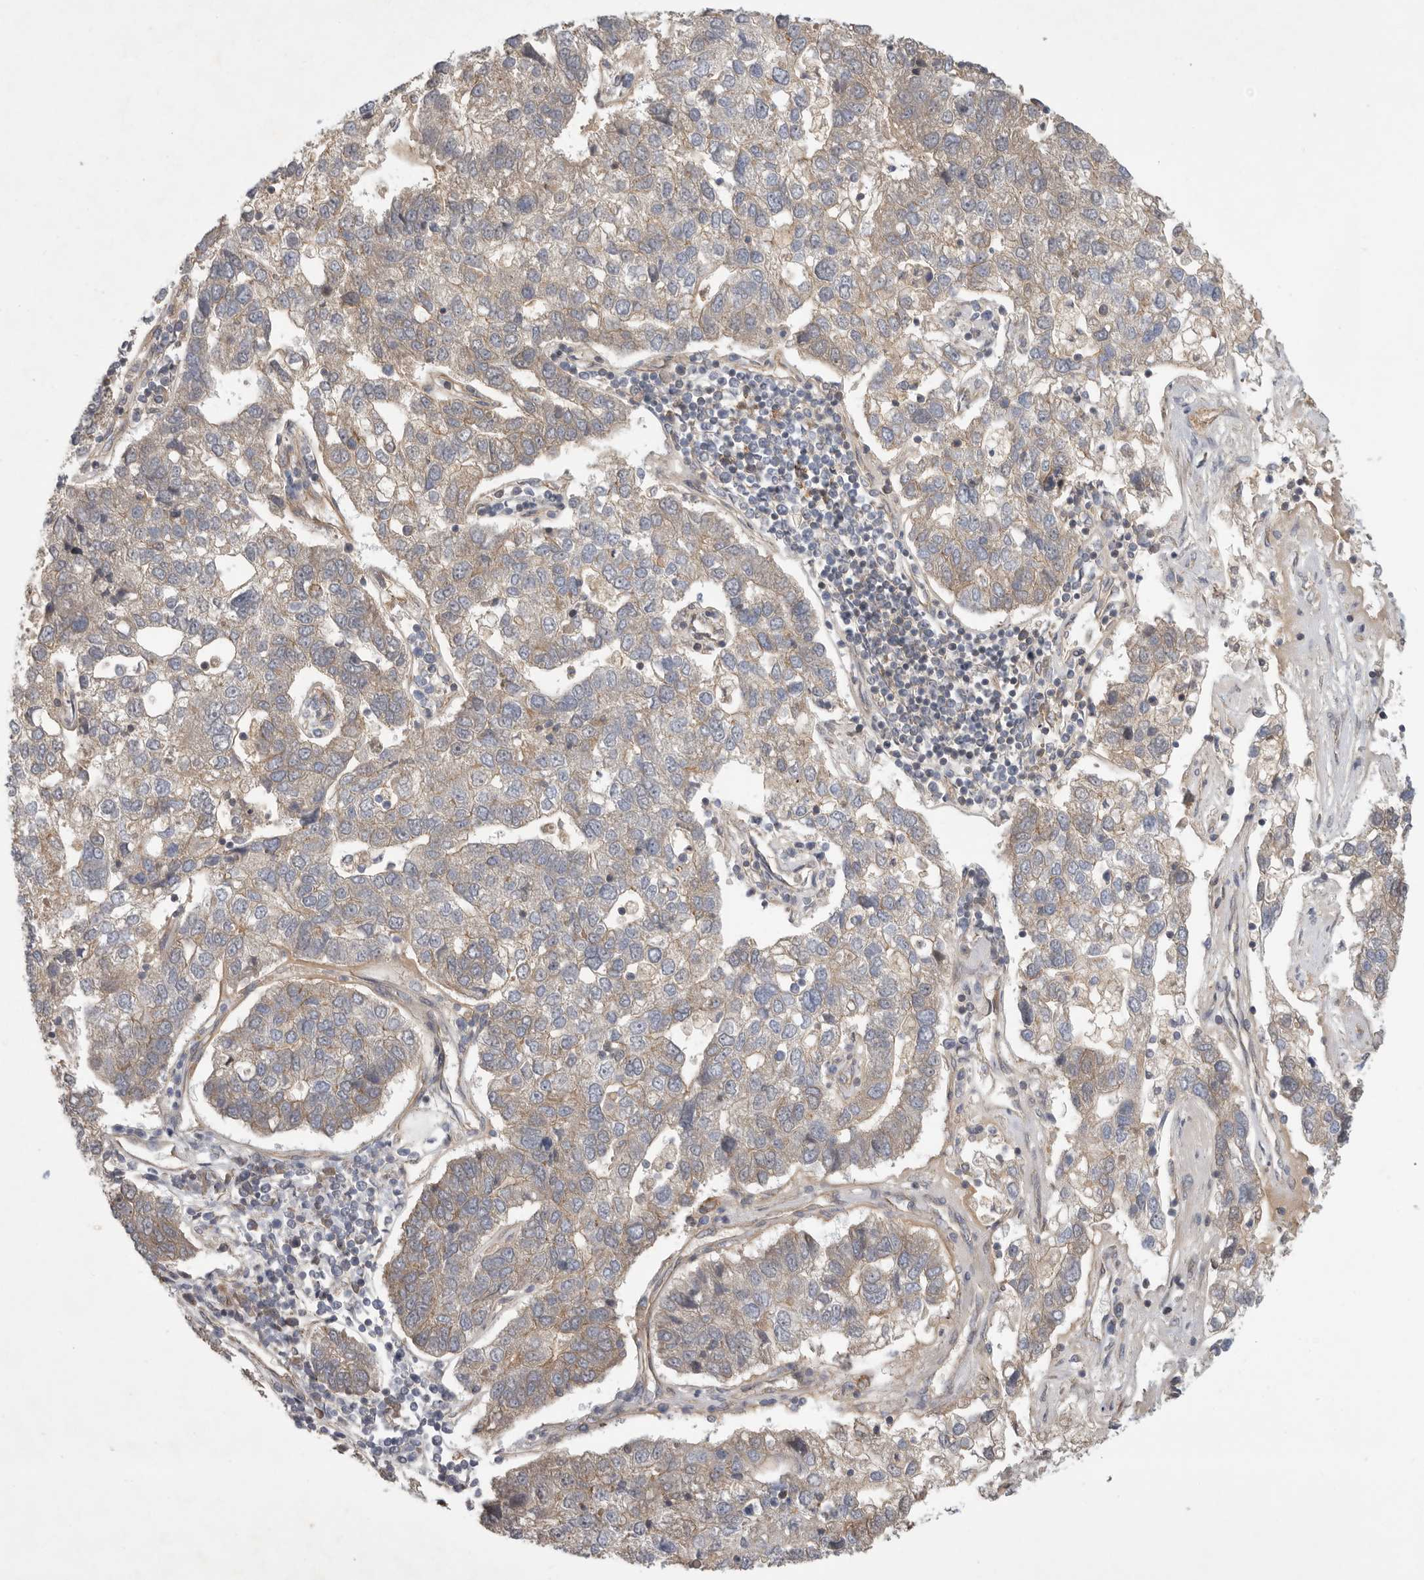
{"staining": {"intensity": "weak", "quantity": ">75%", "location": "cytoplasmic/membranous"}, "tissue": "pancreatic cancer", "cell_type": "Tumor cells", "image_type": "cancer", "snomed": [{"axis": "morphology", "description": "Adenocarcinoma, NOS"}, {"axis": "topography", "description": "Pancreas"}], "caption": "Pancreatic adenocarcinoma stained with a brown dye demonstrates weak cytoplasmic/membranous positive staining in about >75% of tumor cells.", "gene": "MLPH", "patient": {"sex": "female", "age": 61}}